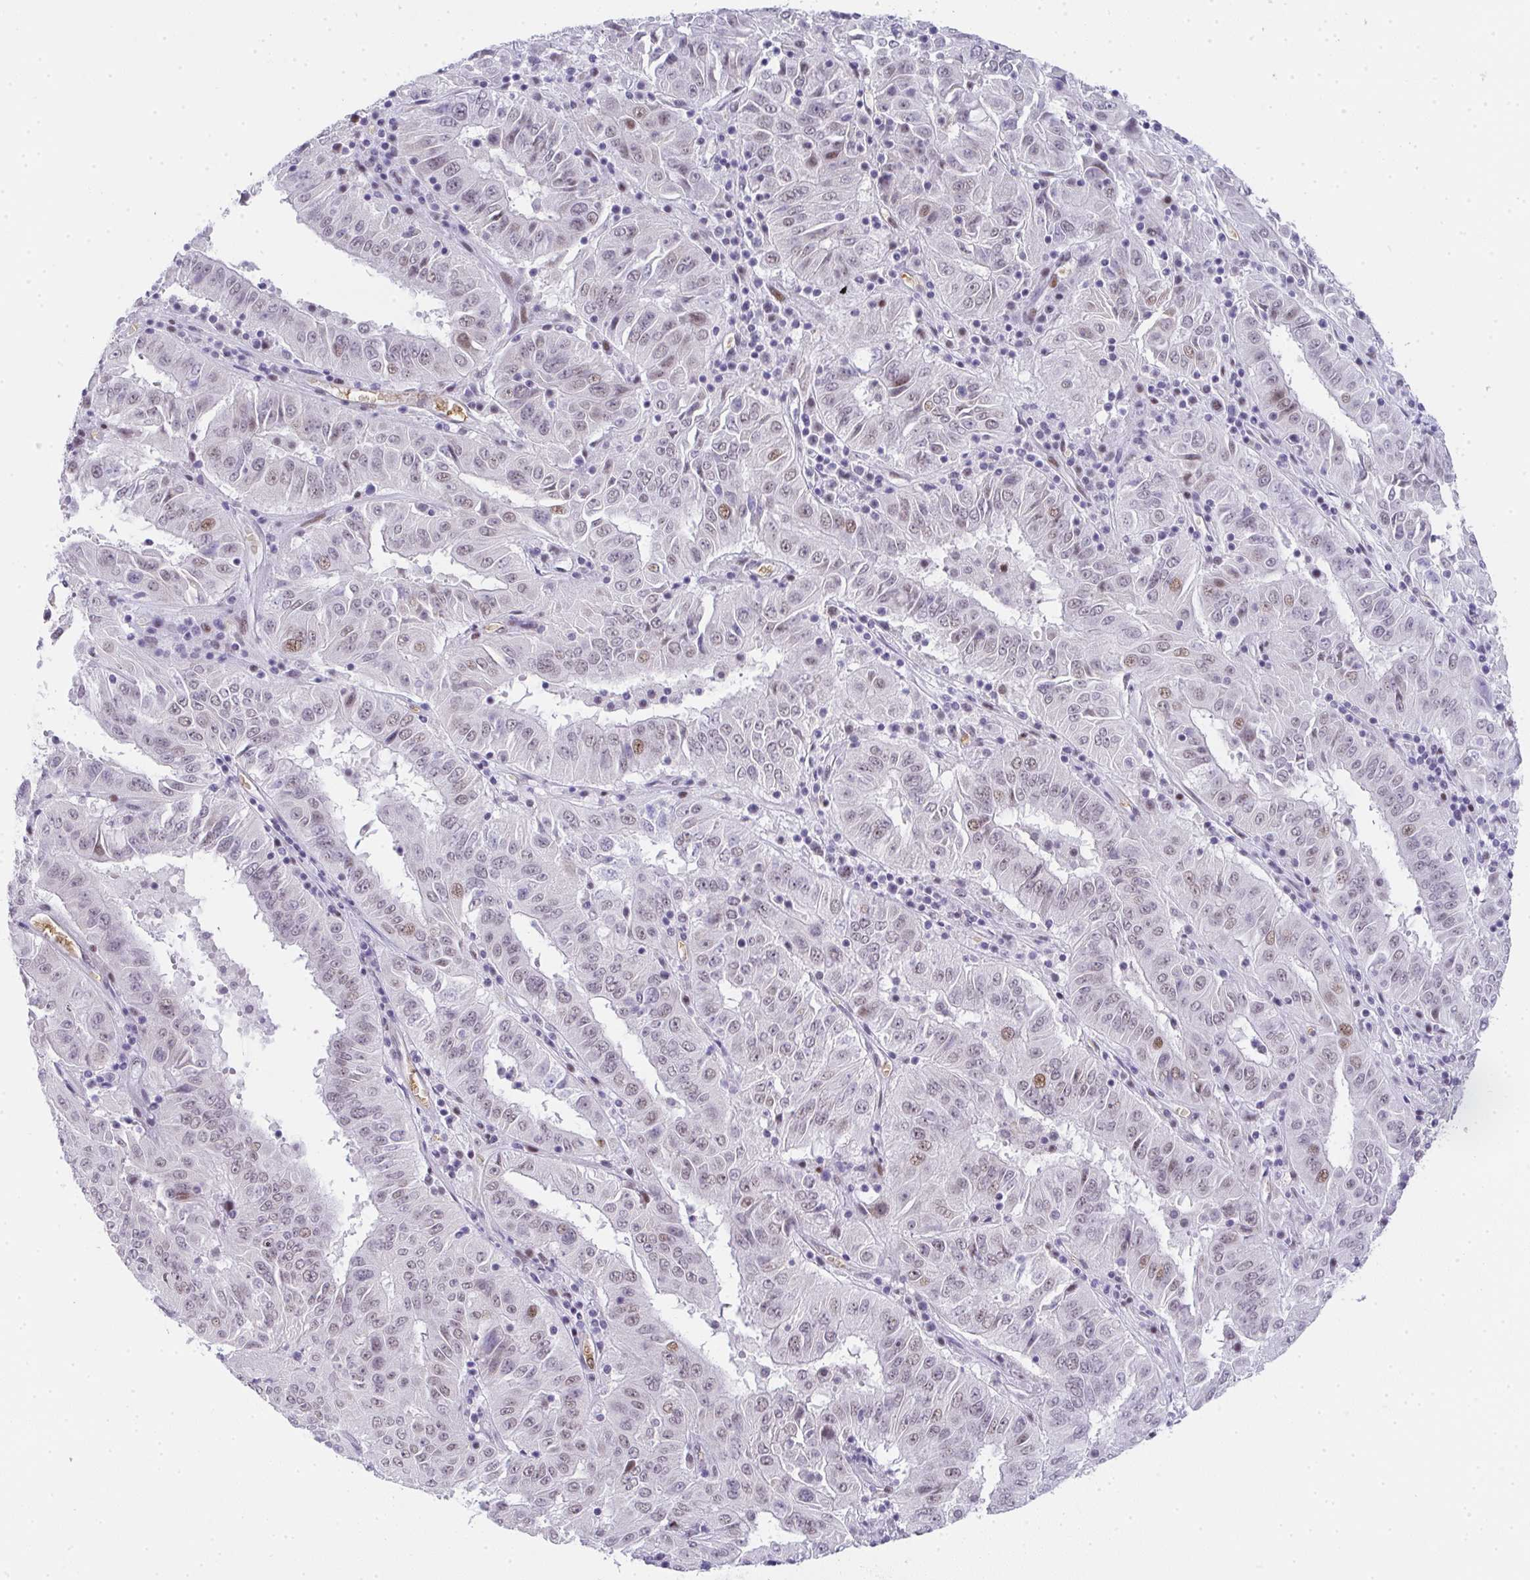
{"staining": {"intensity": "moderate", "quantity": "<25%", "location": "nuclear"}, "tissue": "pancreatic cancer", "cell_type": "Tumor cells", "image_type": "cancer", "snomed": [{"axis": "morphology", "description": "Adenocarcinoma, NOS"}, {"axis": "topography", "description": "Pancreas"}], "caption": "Pancreatic adenocarcinoma tissue exhibits moderate nuclear staining in approximately <25% of tumor cells, visualized by immunohistochemistry.", "gene": "TNMD", "patient": {"sex": "male", "age": 63}}